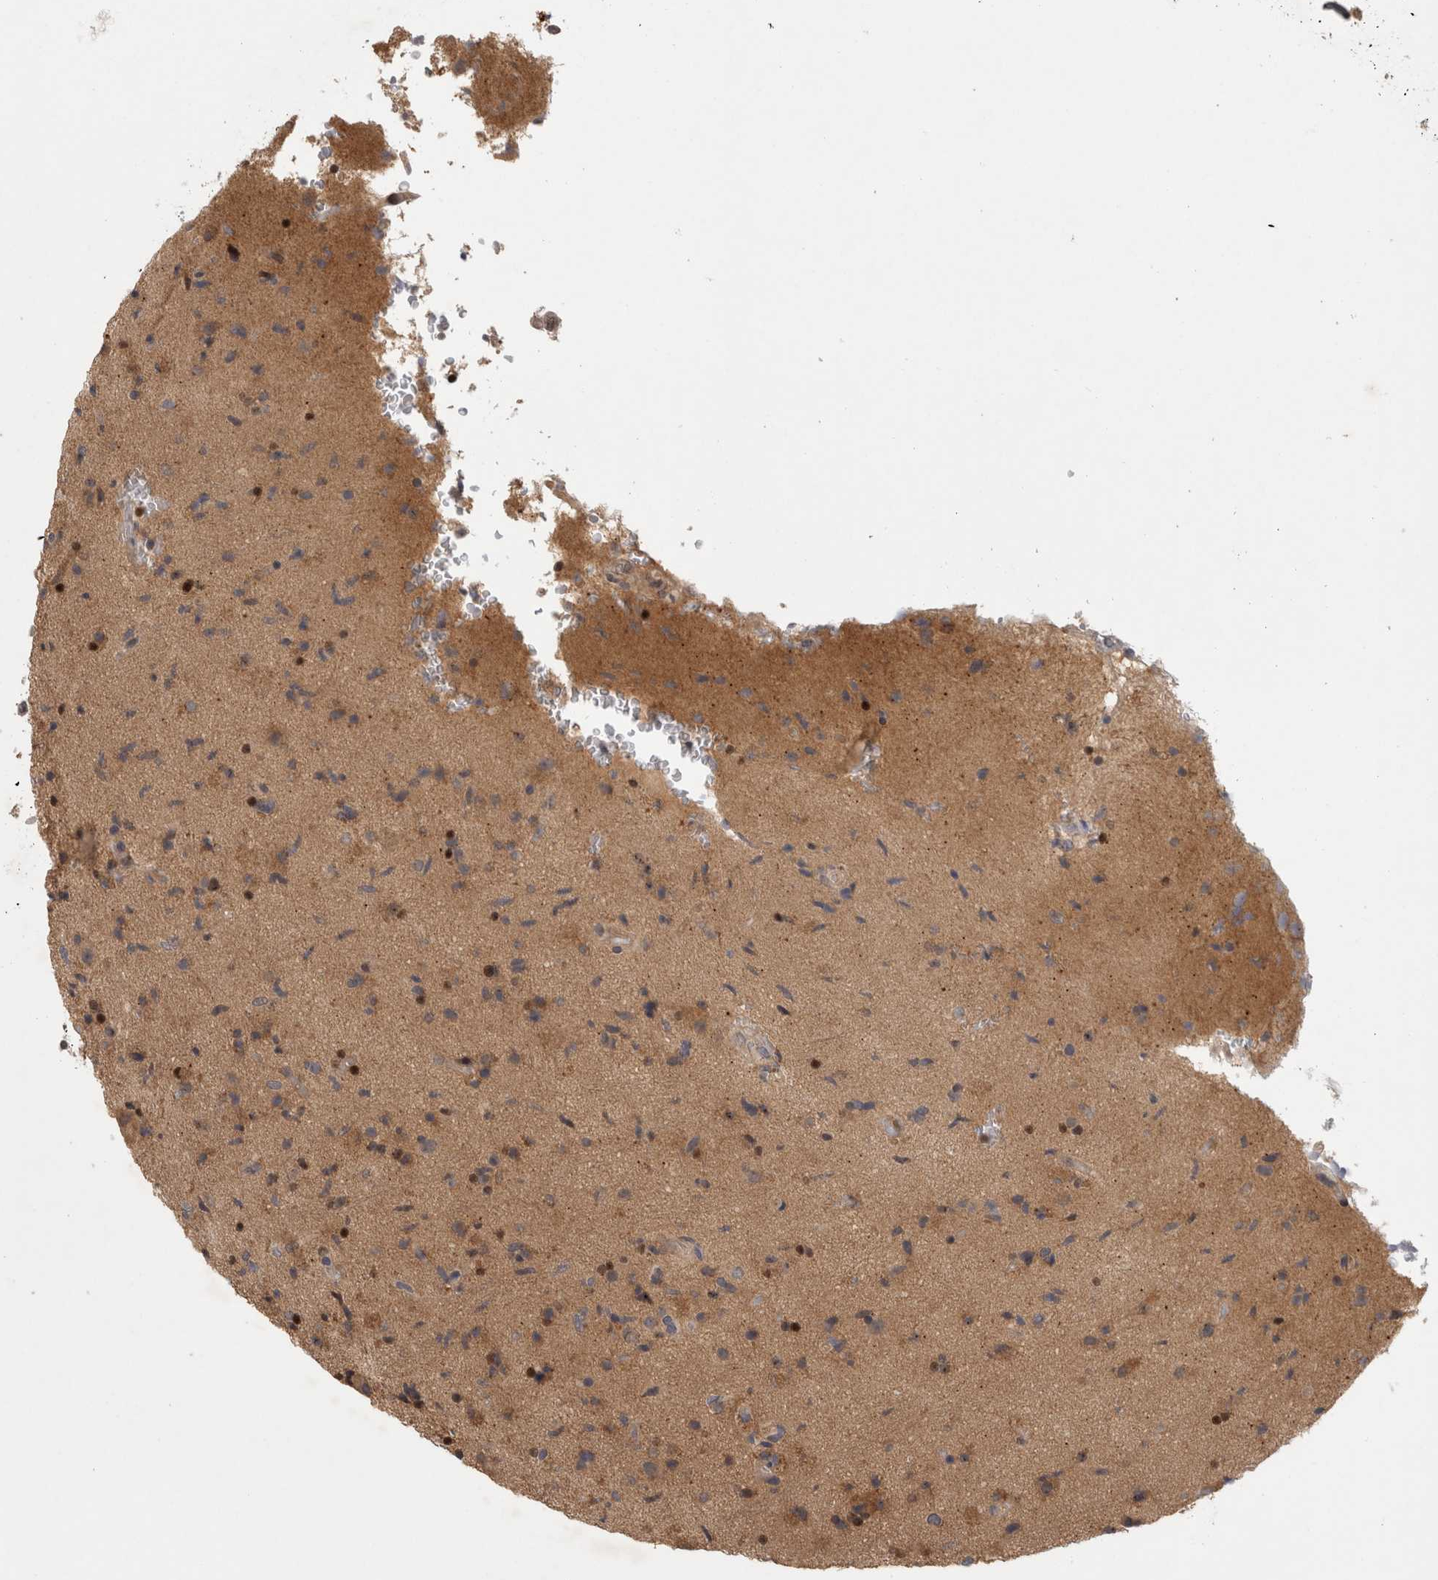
{"staining": {"intensity": "moderate", "quantity": "<25%", "location": "cytoplasmic/membranous,nuclear"}, "tissue": "glioma", "cell_type": "Tumor cells", "image_type": "cancer", "snomed": [{"axis": "morphology", "description": "Glioma, malignant, High grade"}, {"axis": "topography", "description": "Brain"}], "caption": "Immunohistochemical staining of human malignant glioma (high-grade) shows moderate cytoplasmic/membranous and nuclear protein staining in approximately <25% of tumor cells.", "gene": "PIGP", "patient": {"sex": "male", "age": 72}}